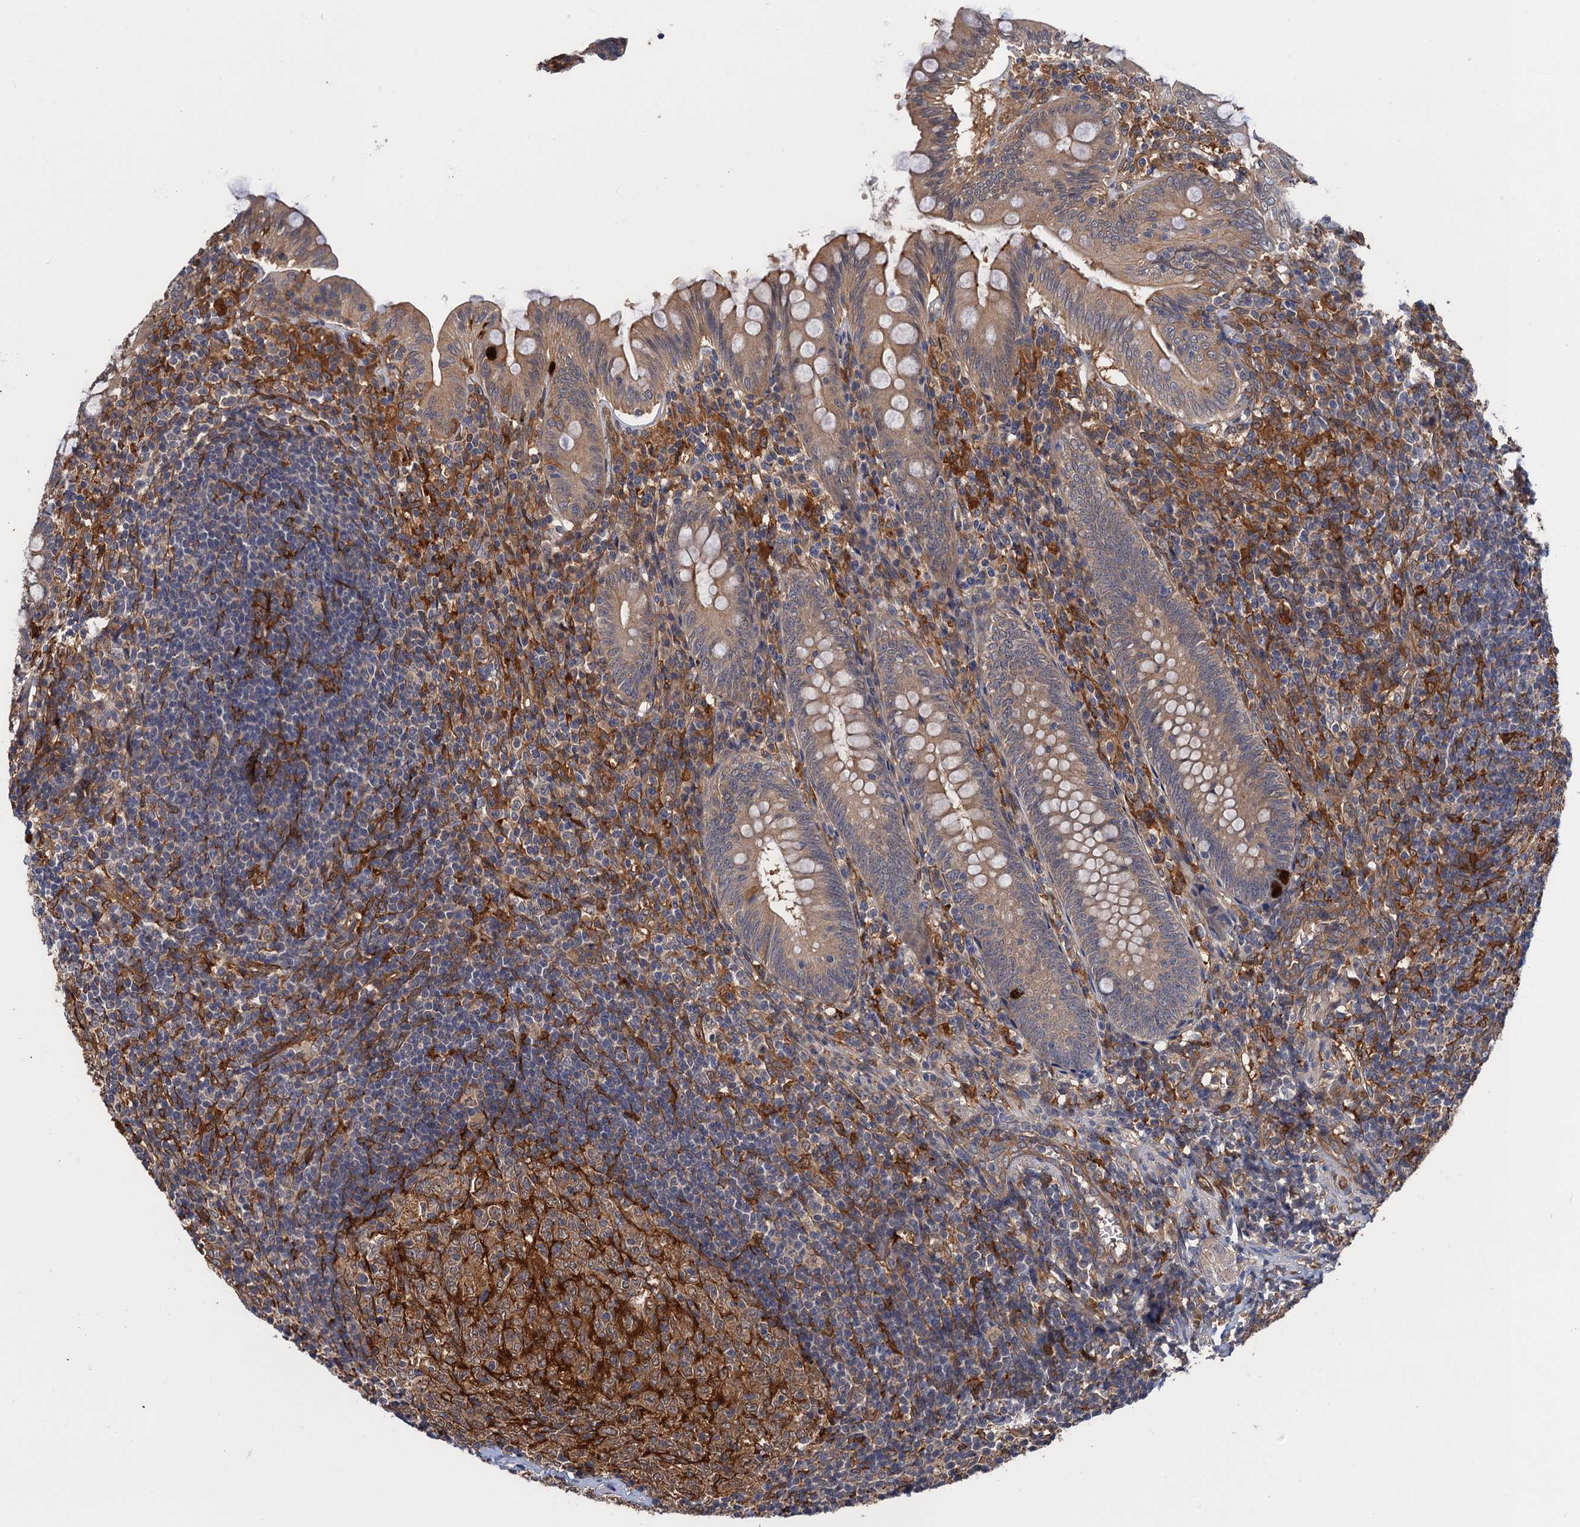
{"staining": {"intensity": "moderate", "quantity": ">75%", "location": "cytoplasmic/membranous"}, "tissue": "appendix", "cell_type": "Glandular cells", "image_type": "normal", "snomed": [{"axis": "morphology", "description": "Normal tissue, NOS"}, {"axis": "topography", "description": "Appendix"}], "caption": "A high-resolution image shows immunohistochemistry staining of benign appendix, which demonstrates moderate cytoplasmic/membranous expression in about >75% of glandular cells.", "gene": "NEK8", "patient": {"sex": "male", "age": 14}}